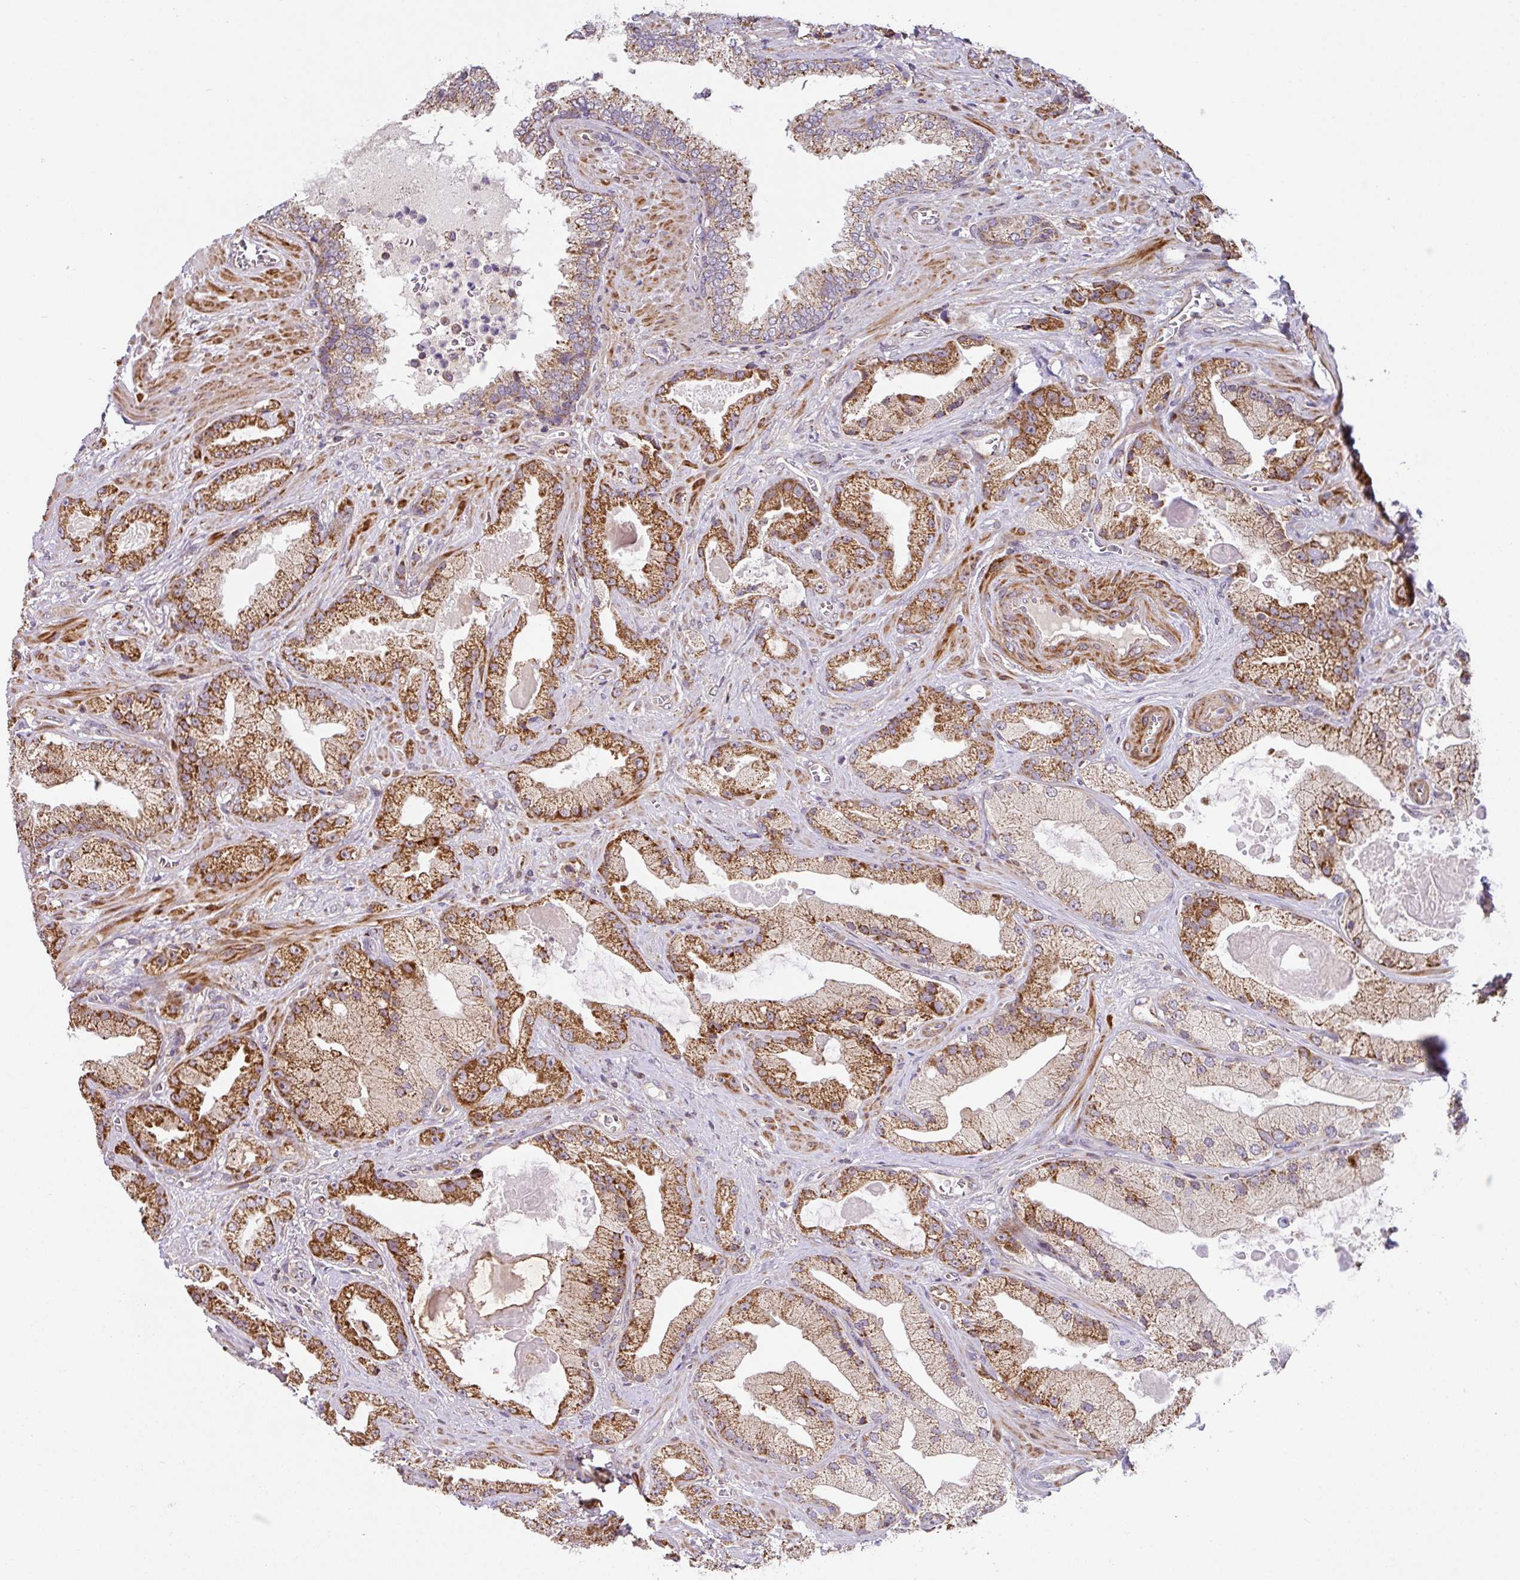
{"staining": {"intensity": "strong", "quantity": "25%-75%", "location": "cytoplasmic/membranous"}, "tissue": "prostate cancer", "cell_type": "Tumor cells", "image_type": "cancer", "snomed": [{"axis": "morphology", "description": "Adenocarcinoma, High grade"}, {"axis": "topography", "description": "Prostate"}], "caption": "A high amount of strong cytoplasmic/membranous expression is identified in approximately 25%-75% of tumor cells in adenocarcinoma (high-grade) (prostate) tissue. The protein of interest is shown in brown color, while the nuclei are stained blue.", "gene": "SARS2", "patient": {"sex": "male", "age": 68}}